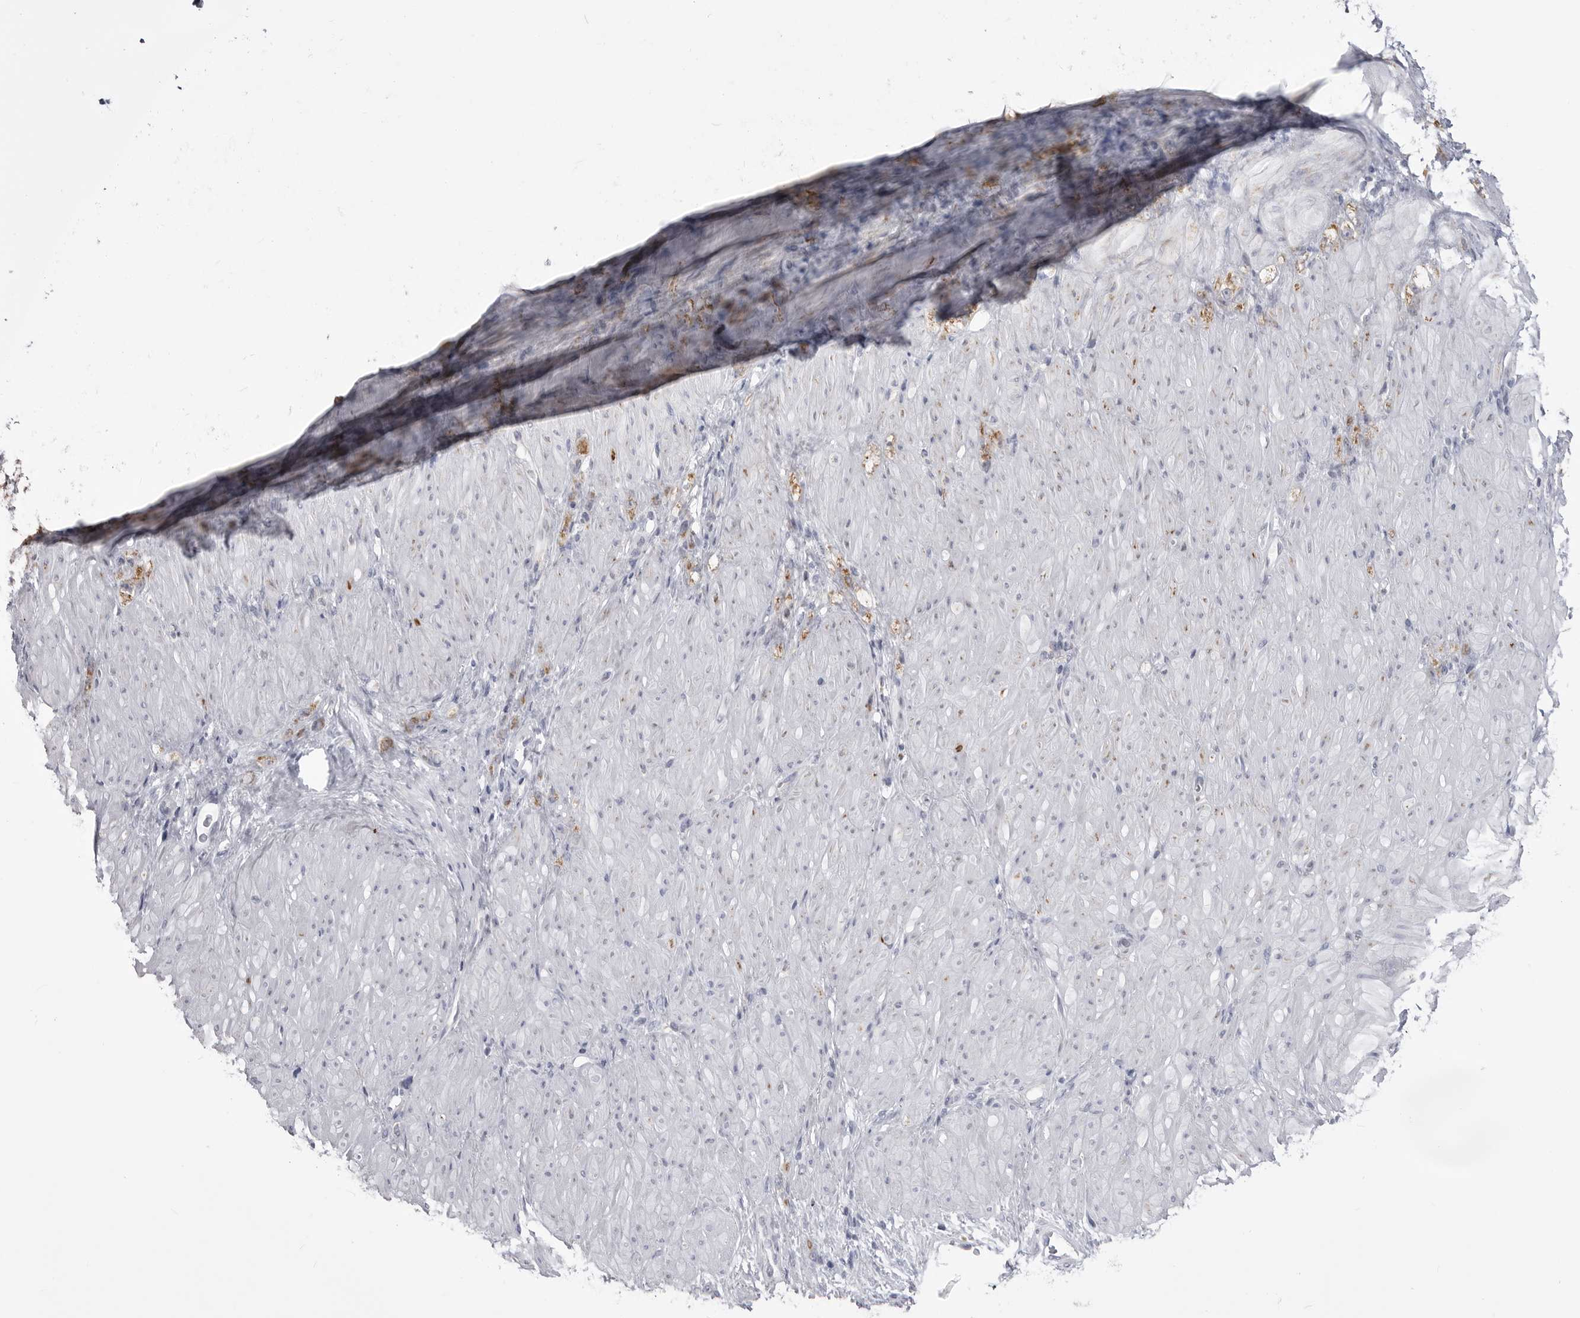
{"staining": {"intensity": "moderate", "quantity": "25%-75%", "location": "cytoplasmic/membranous"}, "tissue": "stomach cancer", "cell_type": "Tumor cells", "image_type": "cancer", "snomed": [{"axis": "morphology", "description": "Normal tissue, NOS"}, {"axis": "morphology", "description": "Adenocarcinoma, NOS"}, {"axis": "topography", "description": "Stomach"}], "caption": "Protein staining displays moderate cytoplasmic/membranous staining in about 25%-75% of tumor cells in stomach cancer.", "gene": "FH", "patient": {"sex": "male", "age": 82}}